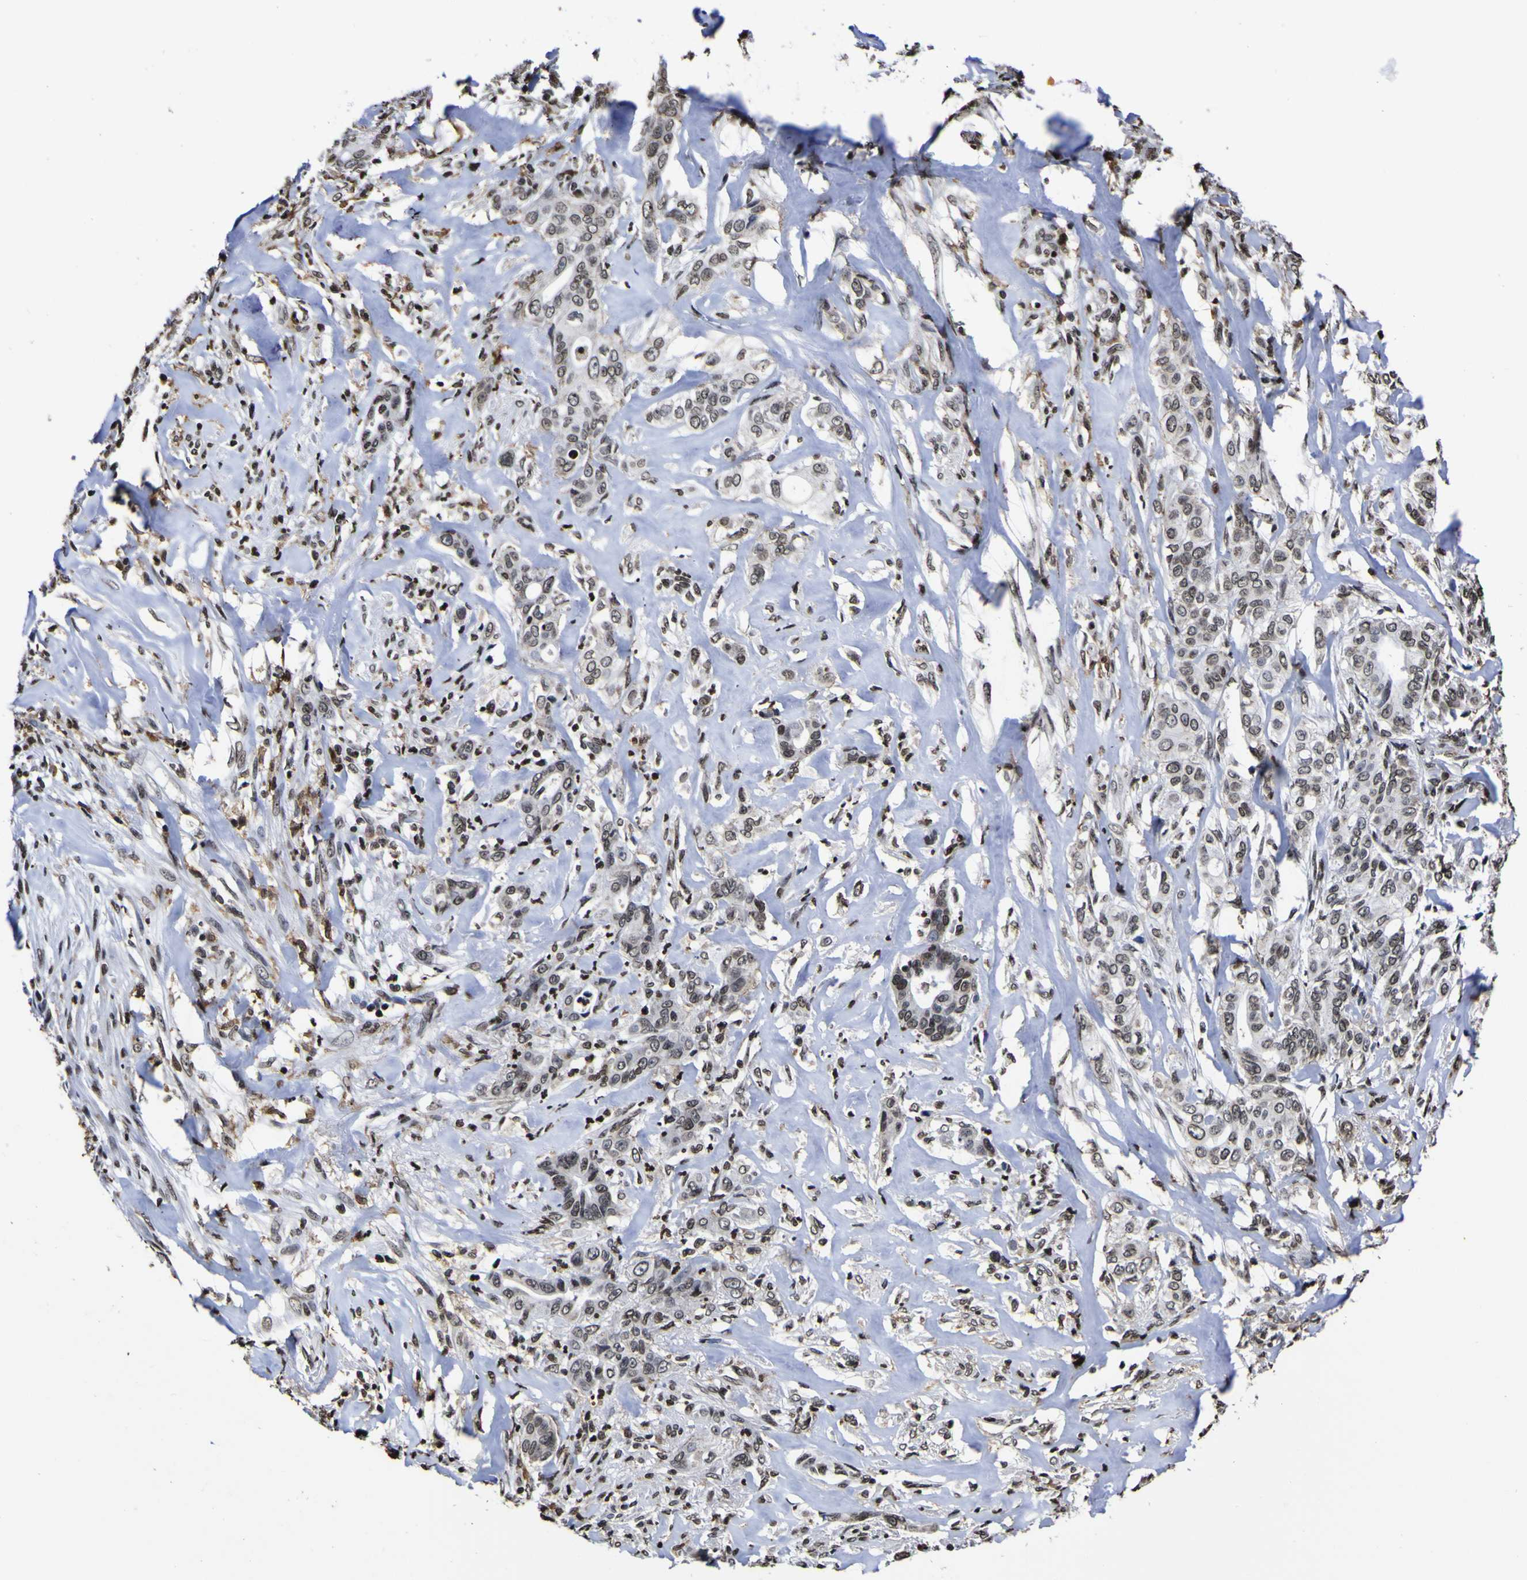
{"staining": {"intensity": "moderate", "quantity": "25%-75%", "location": "nuclear"}, "tissue": "liver cancer", "cell_type": "Tumor cells", "image_type": "cancer", "snomed": [{"axis": "morphology", "description": "Cholangiocarcinoma"}, {"axis": "topography", "description": "Liver"}], "caption": "IHC image of liver cancer (cholangiocarcinoma) stained for a protein (brown), which reveals medium levels of moderate nuclear staining in approximately 25%-75% of tumor cells.", "gene": "PIAS1", "patient": {"sex": "female", "age": 67}}